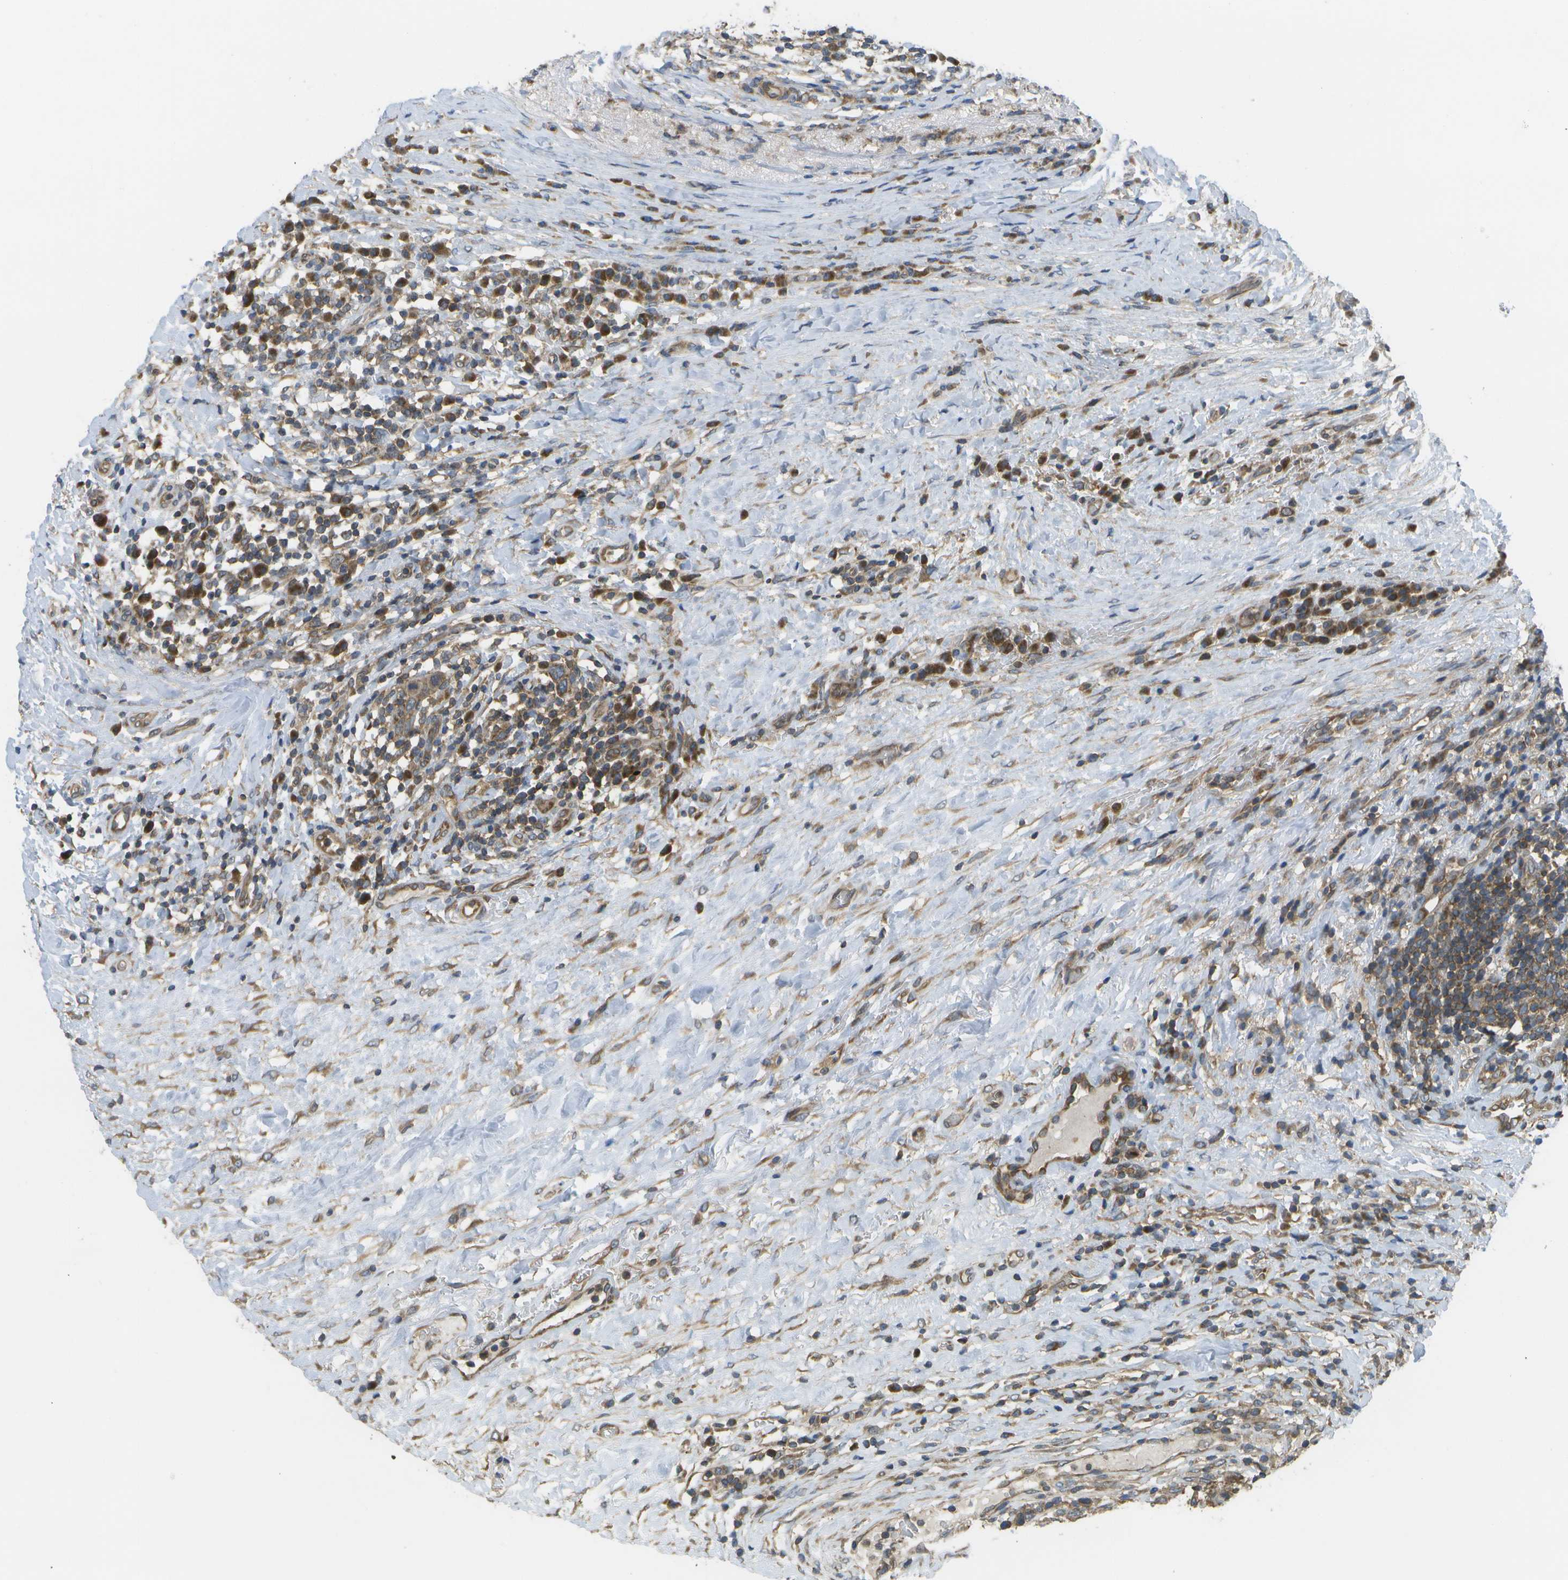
{"staining": {"intensity": "moderate", "quantity": ">75%", "location": "cytoplasmic/membranous"}, "tissue": "breast cancer", "cell_type": "Tumor cells", "image_type": "cancer", "snomed": [{"axis": "morphology", "description": "Duct carcinoma"}, {"axis": "topography", "description": "Breast"}], "caption": "This micrograph reveals IHC staining of intraductal carcinoma (breast), with medium moderate cytoplasmic/membranous expression in about >75% of tumor cells.", "gene": "DPM3", "patient": {"sex": "female", "age": 50}}